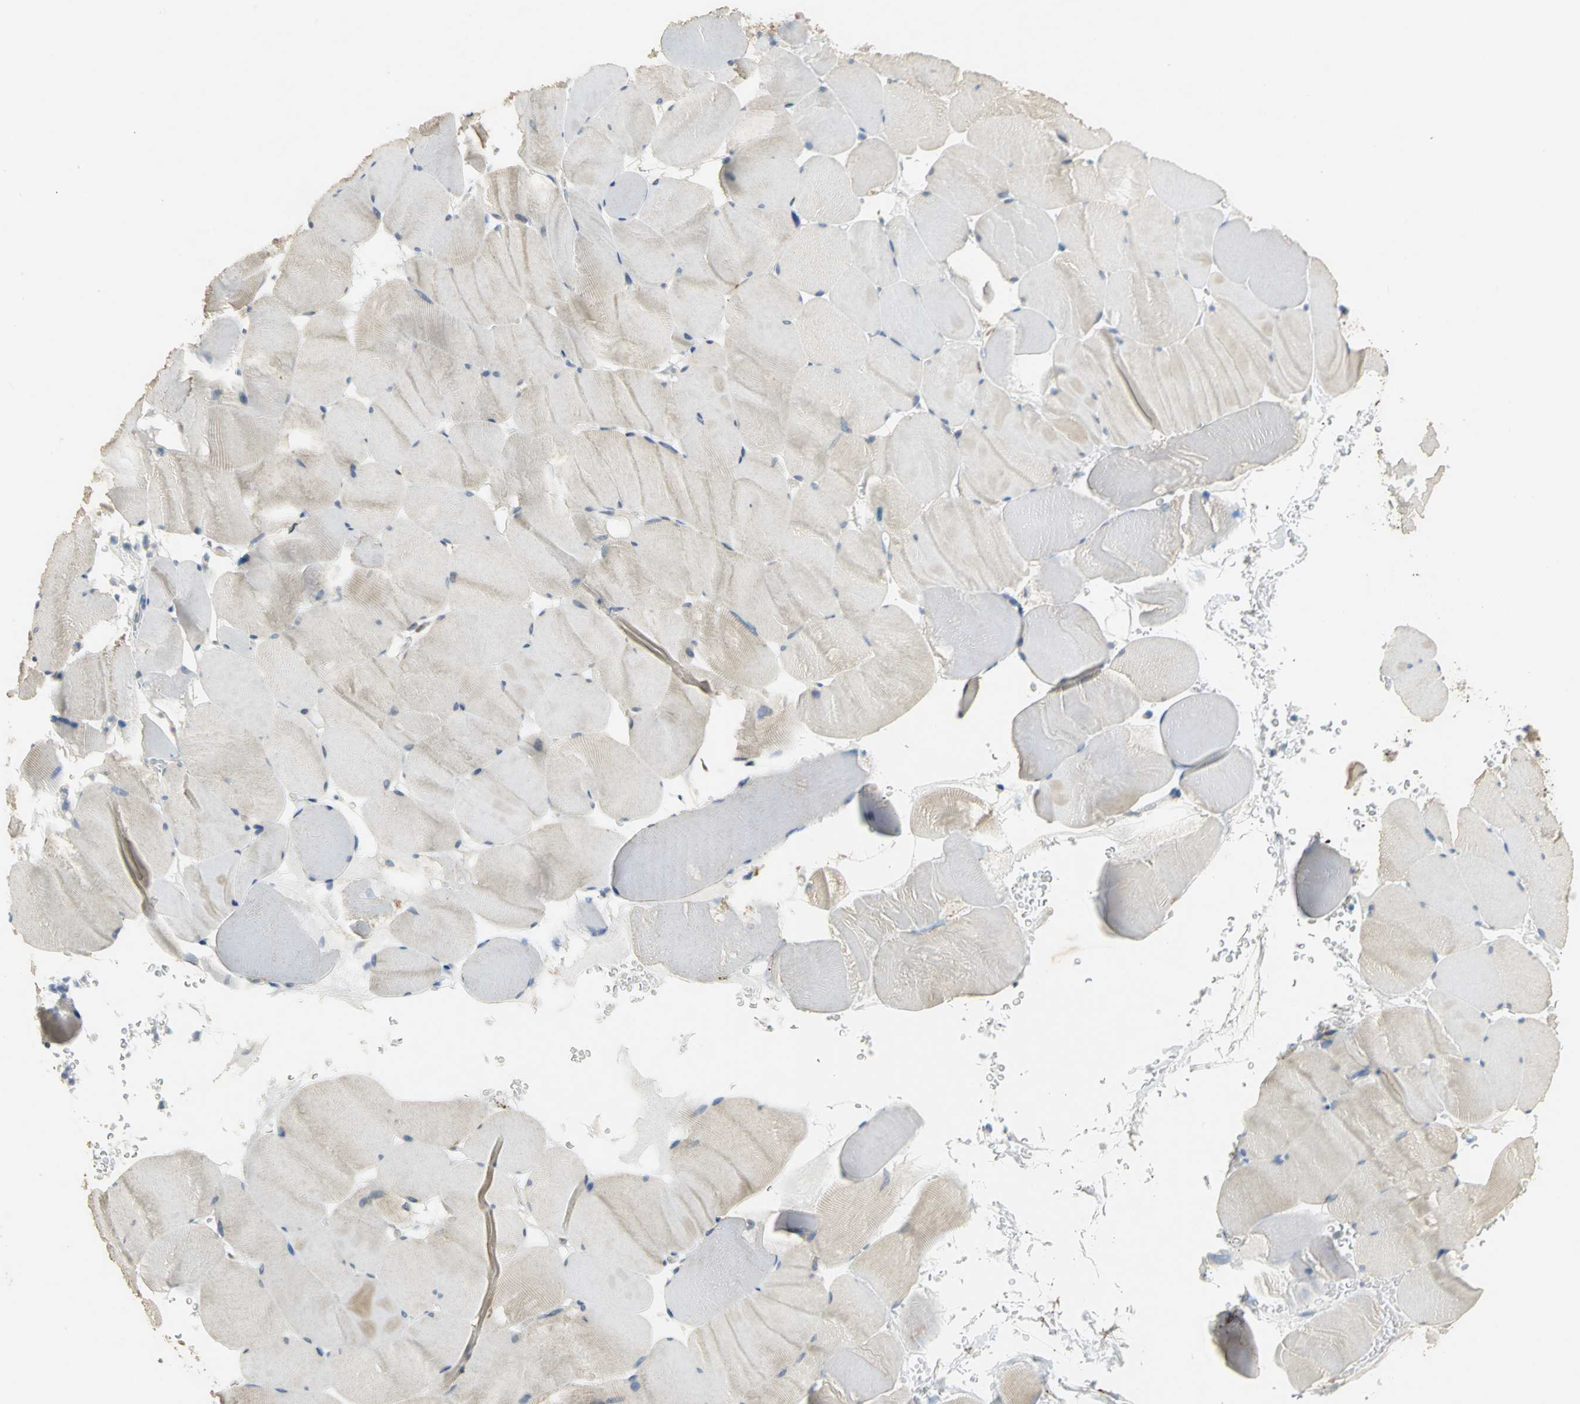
{"staining": {"intensity": "negative", "quantity": "none", "location": "none"}, "tissue": "skeletal muscle", "cell_type": "Myocytes", "image_type": "normal", "snomed": [{"axis": "morphology", "description": "Normal tissue, NOS"}, {"axis": "topography", "description": "Skeletal muscle"}], "caption": "This is an immunohistochemistry (IHC) micrograph of benign skeletal muscle. There is no positivity in myocytes.", "gene": "IL17RB", "patient": {"sex": "male", "age": 62}}